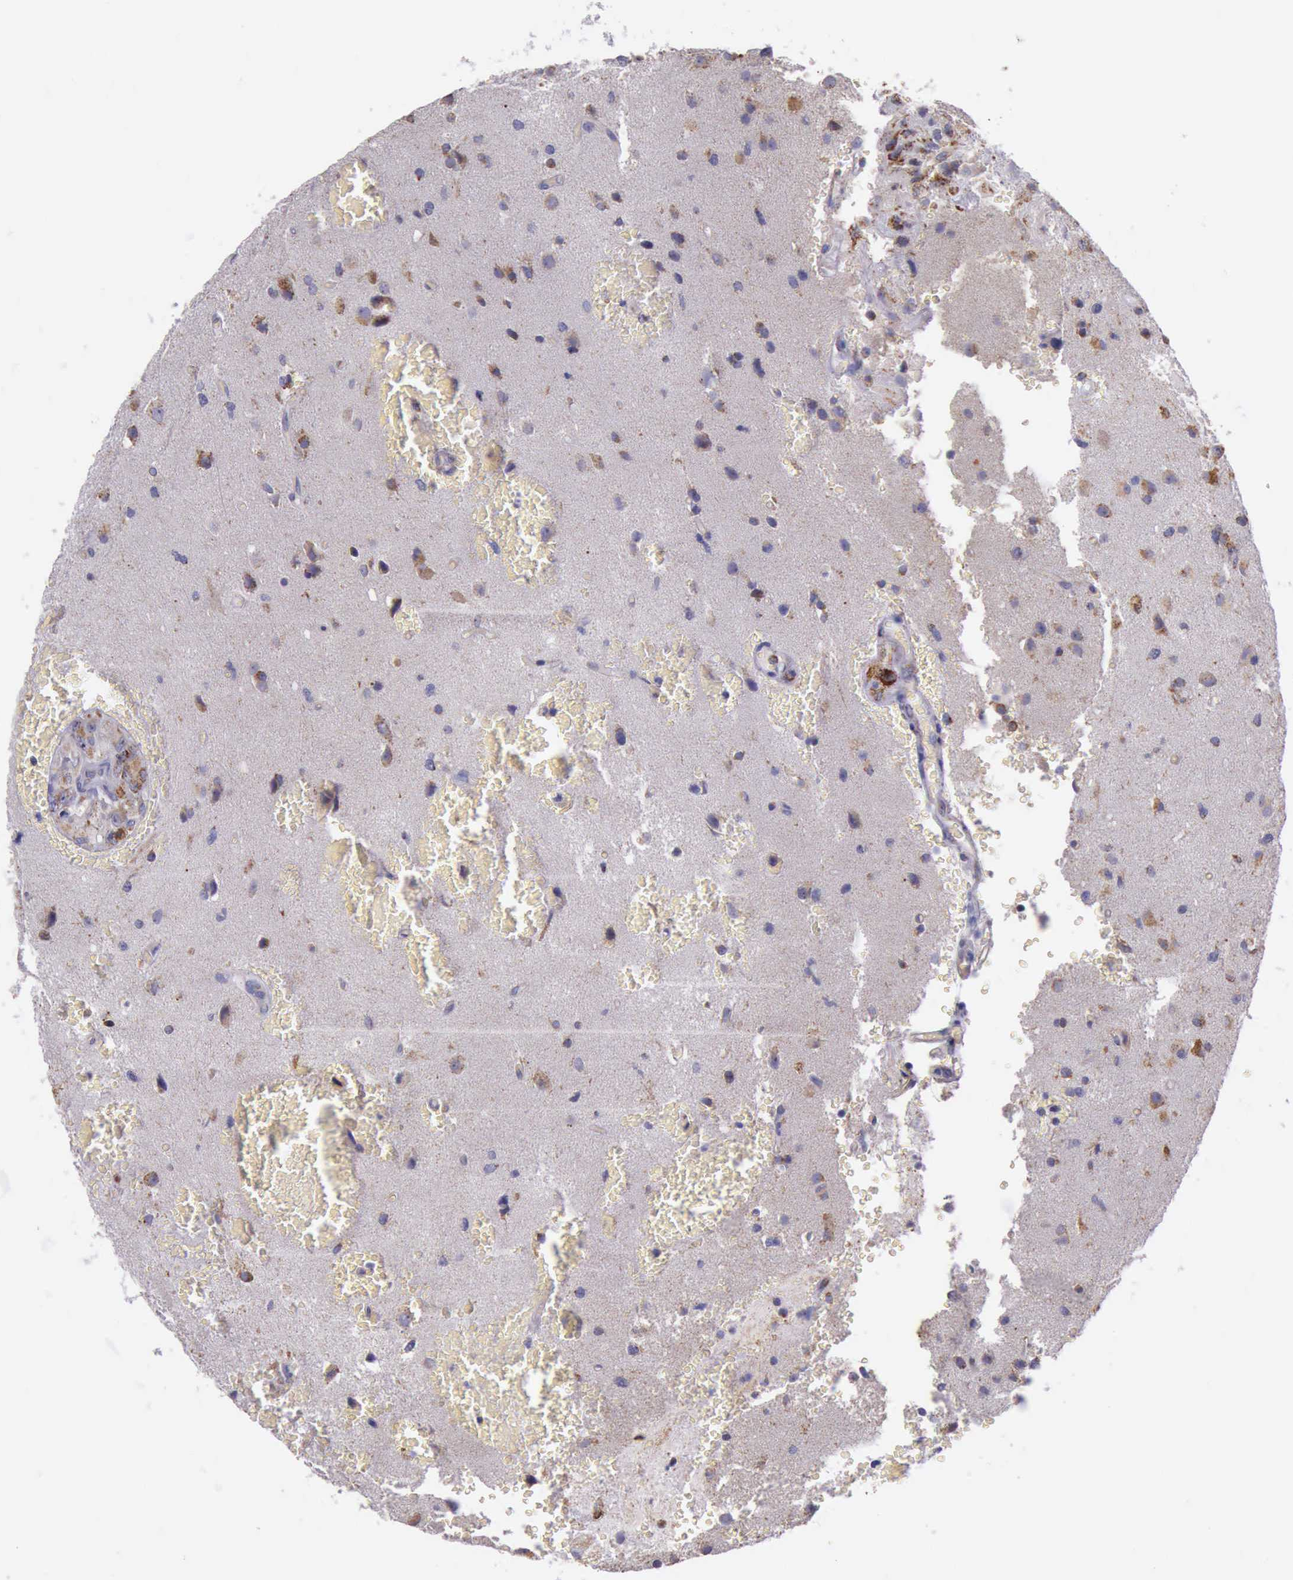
{"staining": {"intensity": "moderate", "quantity": "25%-75%", "location": "cytoplasmic/membranous"}, "tissue": "glioma", "cell_type": "Tumor cells", "image_type": "cancer", "snomed": [{"axis": "morphology", "description": "Glioma, malignant, High grade"}, {"axis": "topography", "description": "Brain"}], "caption": "Glioma stained for a protein (brown) displays moderate cytoplasmic/membranous positive positivity in about 25%-75% of tumor cells.", "gene": "TXN2", "patient": {"sex": "male", "age": 48}}